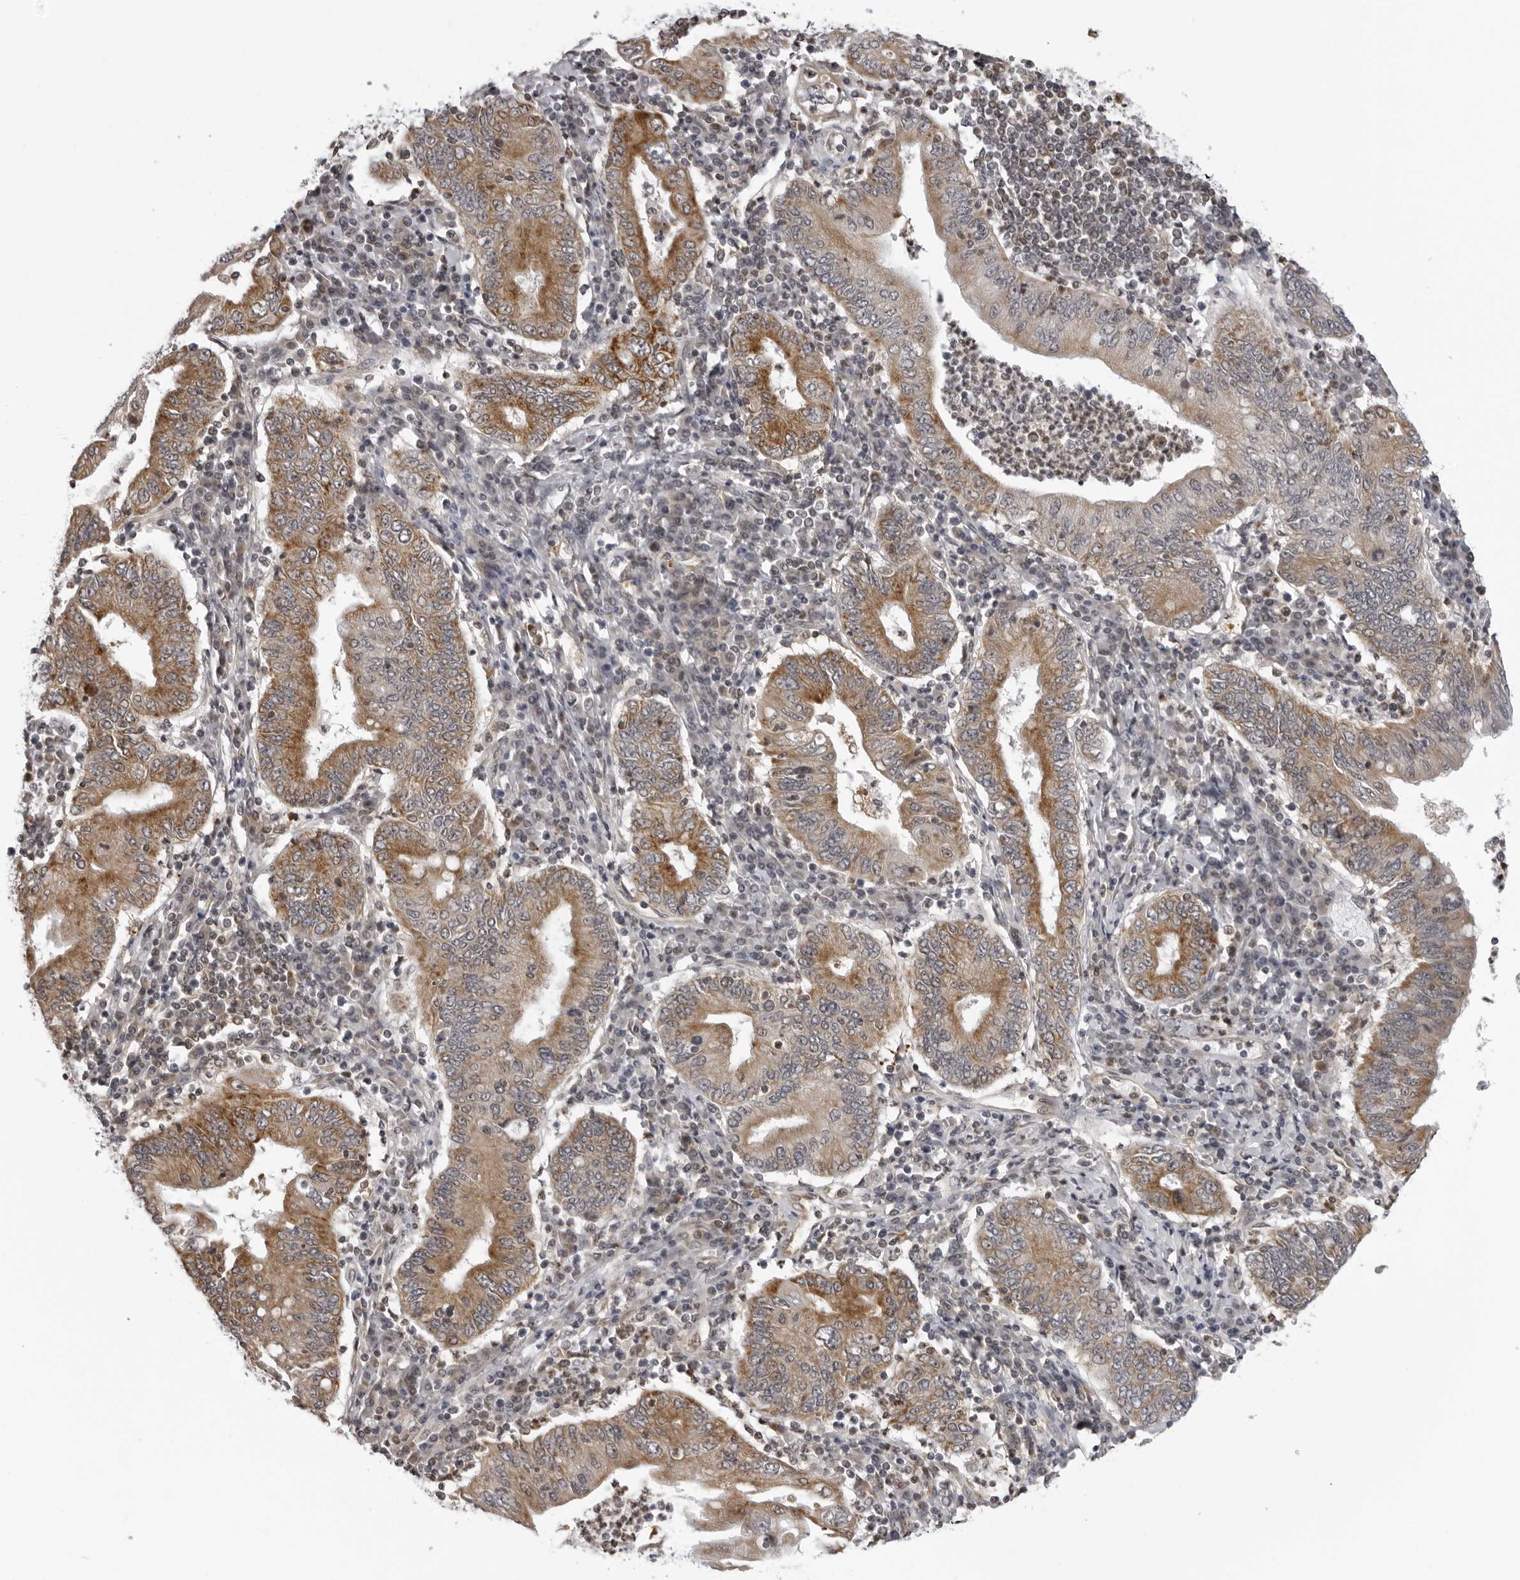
{"staining": {"intensity": "moderate", "quantity": ">75%", "location": "cytoplasmic/membranous"}, "tissue": "stomach cancer", "cell_type": "Tumor cells", "image_type": "cancer", "snomed": [{"axis": "morphology", "description": "Normal tissue, NOS"}, {"axis": "morphology", "description": "Adenocarcinoma, NOS"}, {"axis": "topography", "description": "Esophagus"}, {"axis": "topography", "description": "Stomach, upper"}, {"axis": "topography", "description": "Peripheral nerve tissue"}], "caption": "IHC of stomach cancer demonstrates medium levels of moderate cytoplasmic/membranous positivity in approximately >75% of tumor cells.", "gene": "MRPS15", "patient": {"sex": "male", "age": 62}}